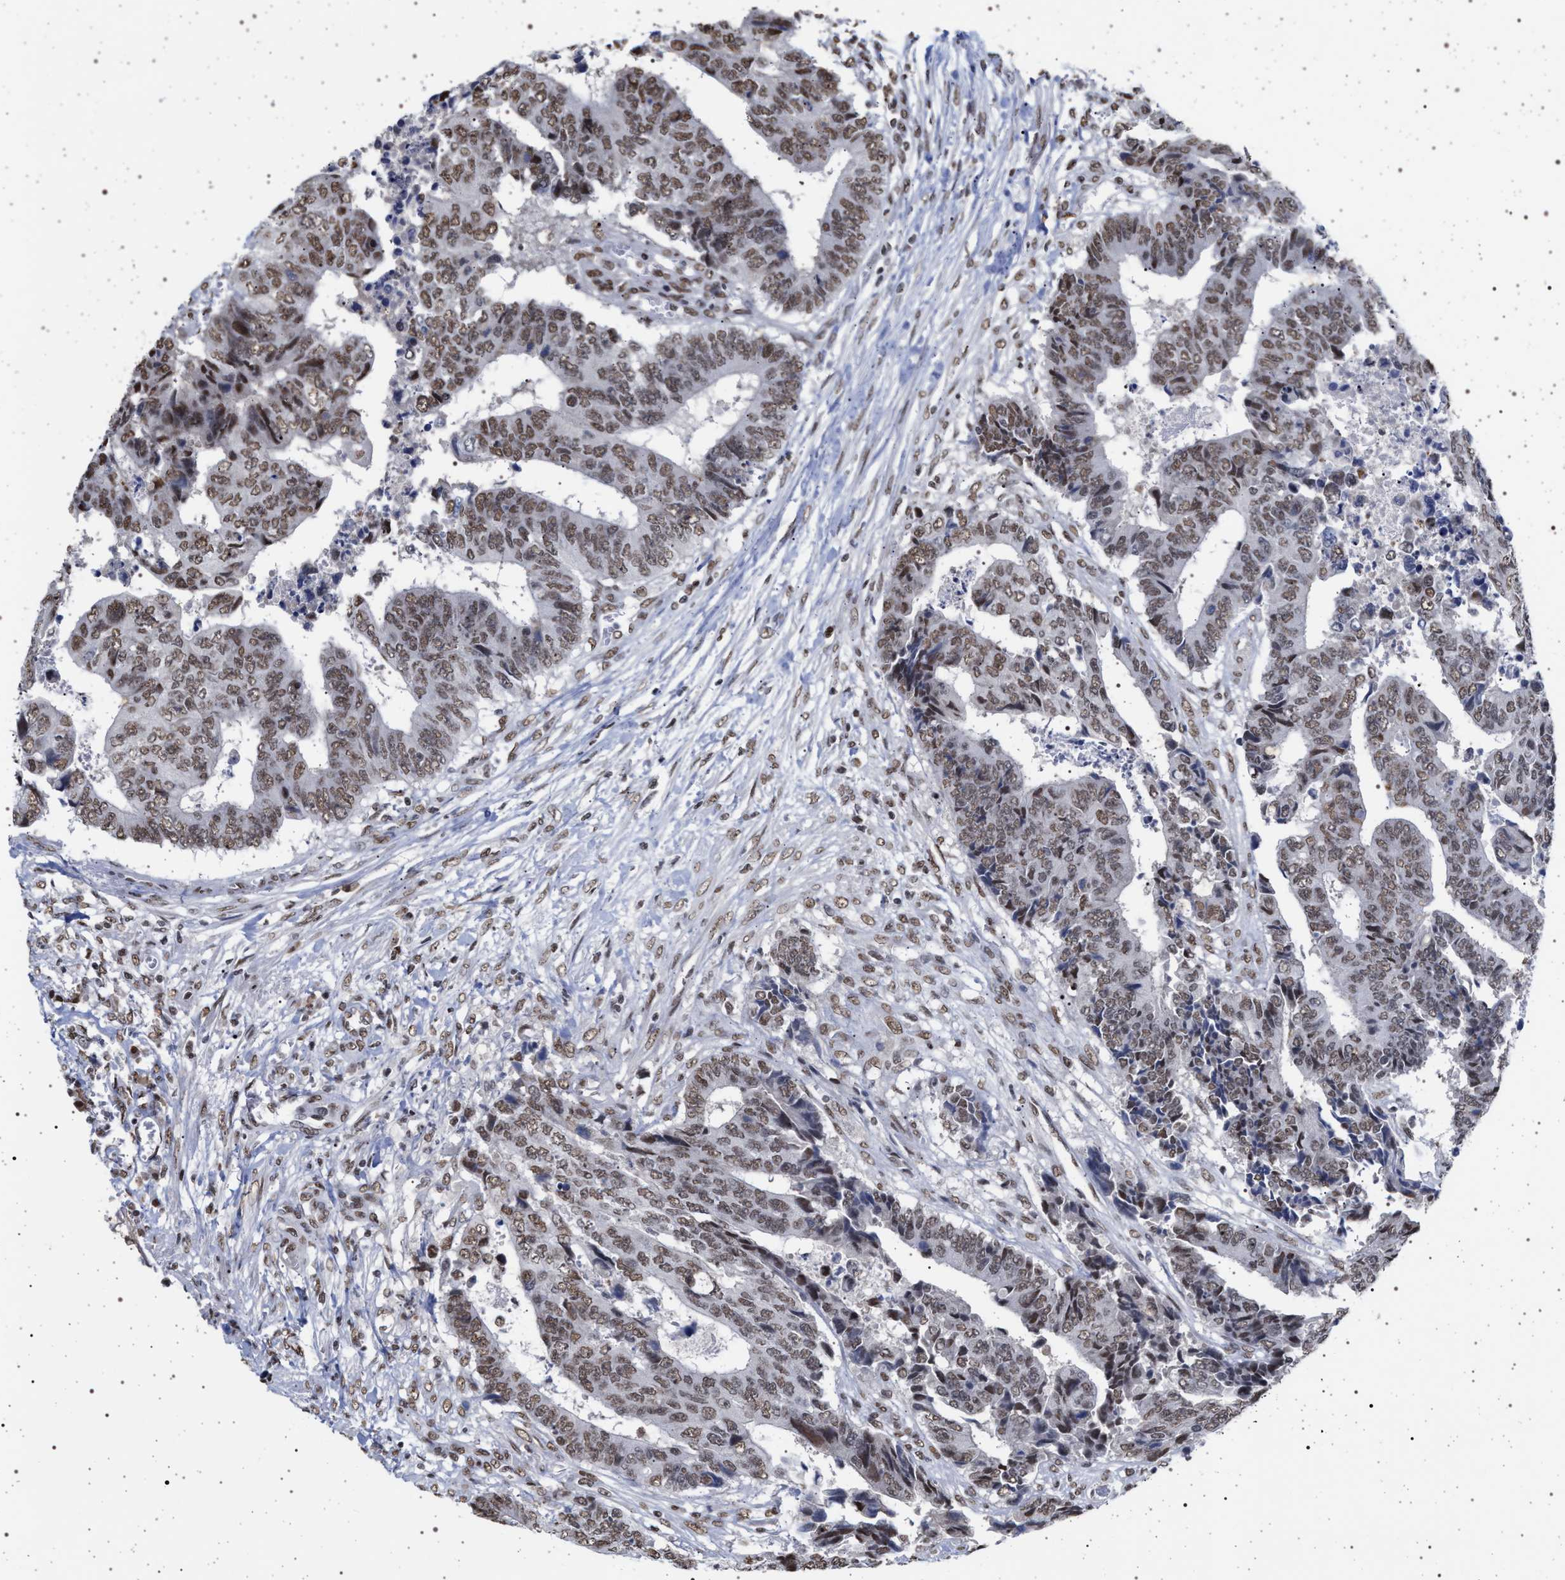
{"staining": {"intensity": "moderate", "quantity": ">75%", "location": "nuclear"}, "tissue": "colorectal cancer", "cell_type": "Tumor cells", "image_type": "cancer", "snomed": [{"axis": "morphology", "description": "Adenocarcinoma, NOS"}, {"axis": "topography", "description": "Rectum"}], "caption": "The histopathology image shows immunohistochemical staining of colorectal cancer. There is moderate nuclear expression is seen in approximately >75% of tumor cells.", "gene": "PHF12", "patient": {"sex": "male", "age": 84}}